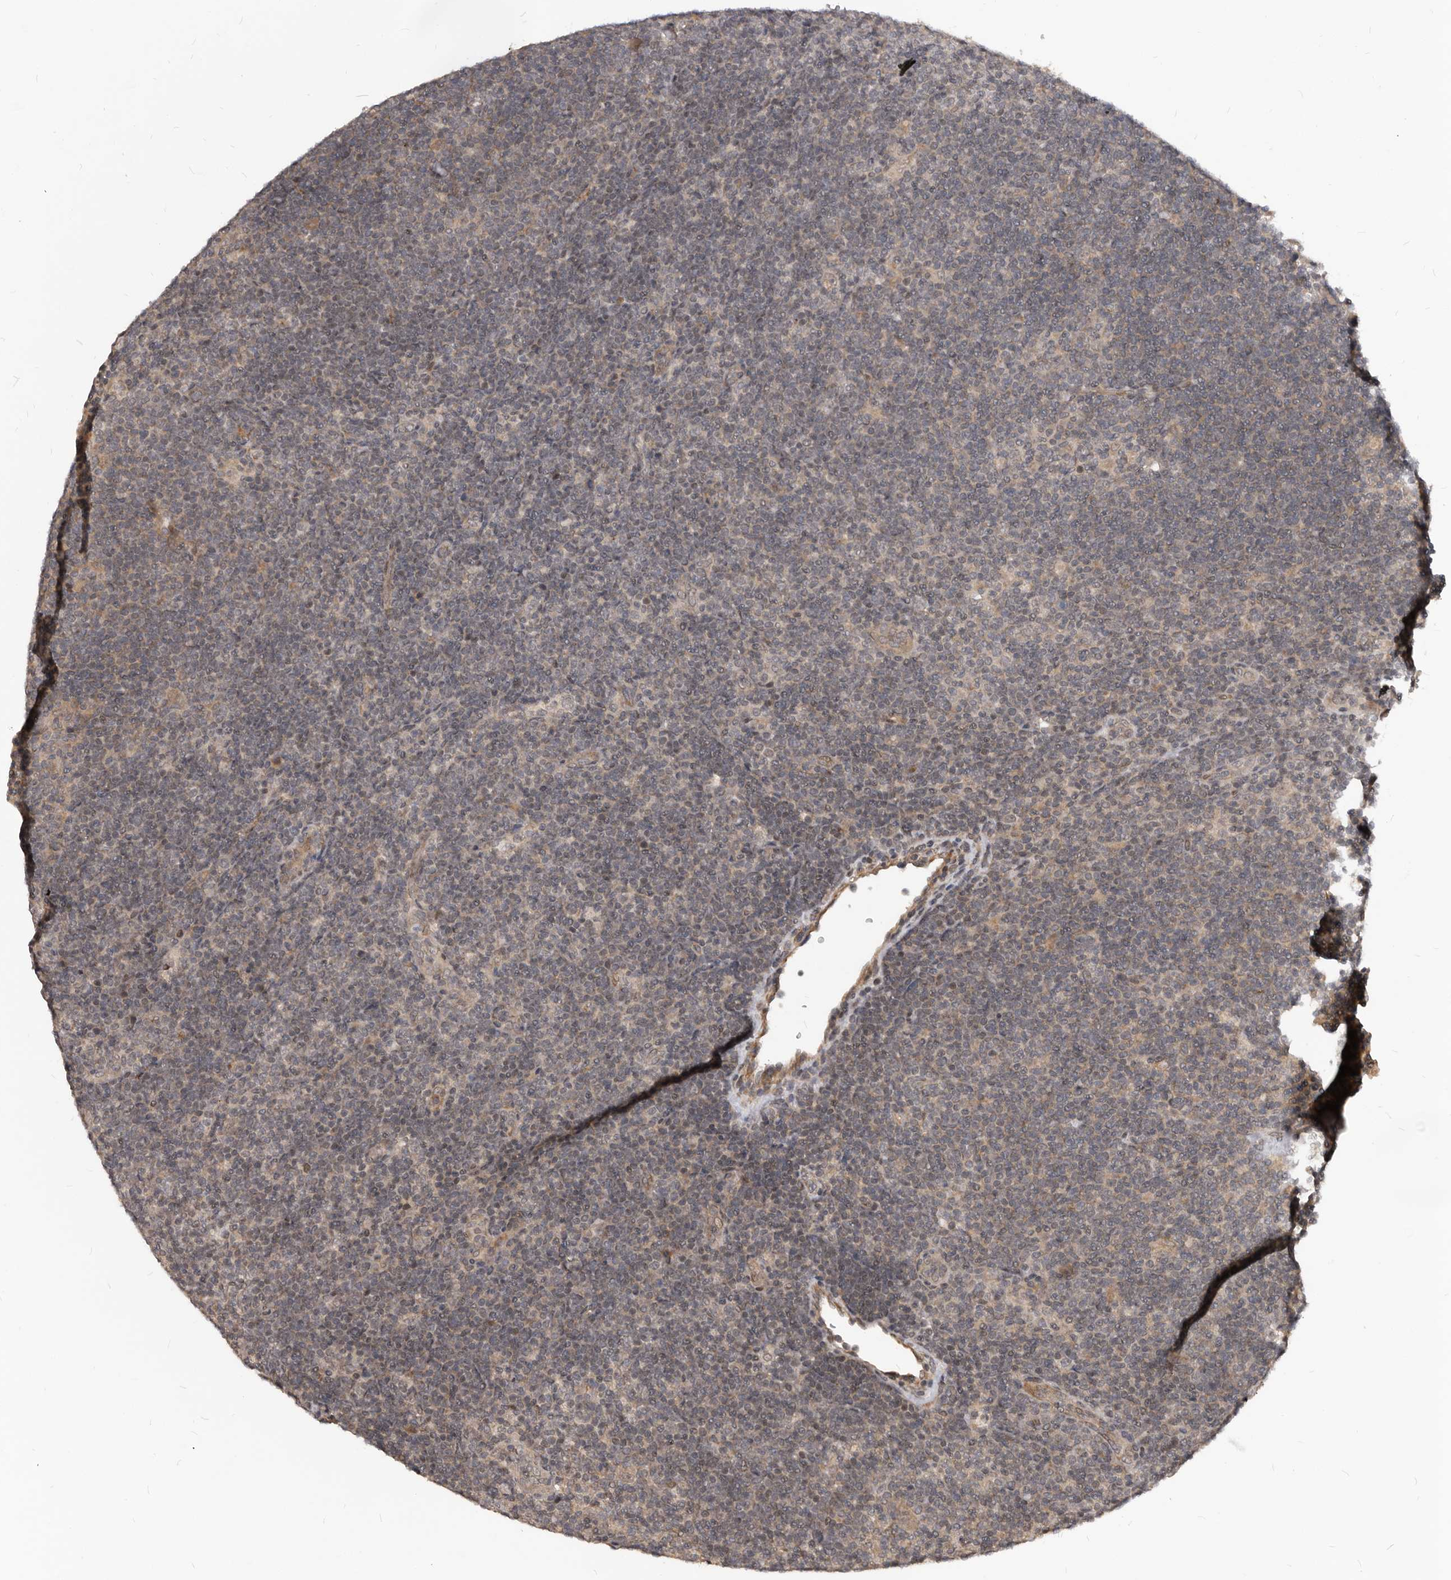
{"staining": {"intensity": "negative", "quantity": "none", "location": "none"}, "tissue": "lymphoma", "cell_type": "Tumor cells", "image_type": "cancer", "snomed": [{"axis": "morphology", "description": "Hodgkin's disease, NOS"}, {"axis": "topography", "description": "Lymph node"}], "caption": "Immunohistochemistry (IHC) histopathology image of neoplastic tissue: Hodgkin's disease stained with DAB (3,3'-diaminobenzidine) shows no significant protein positivity in tumor cells.", "gene": "GABPB2", "patient": {"sex": "female", "age": 57}}